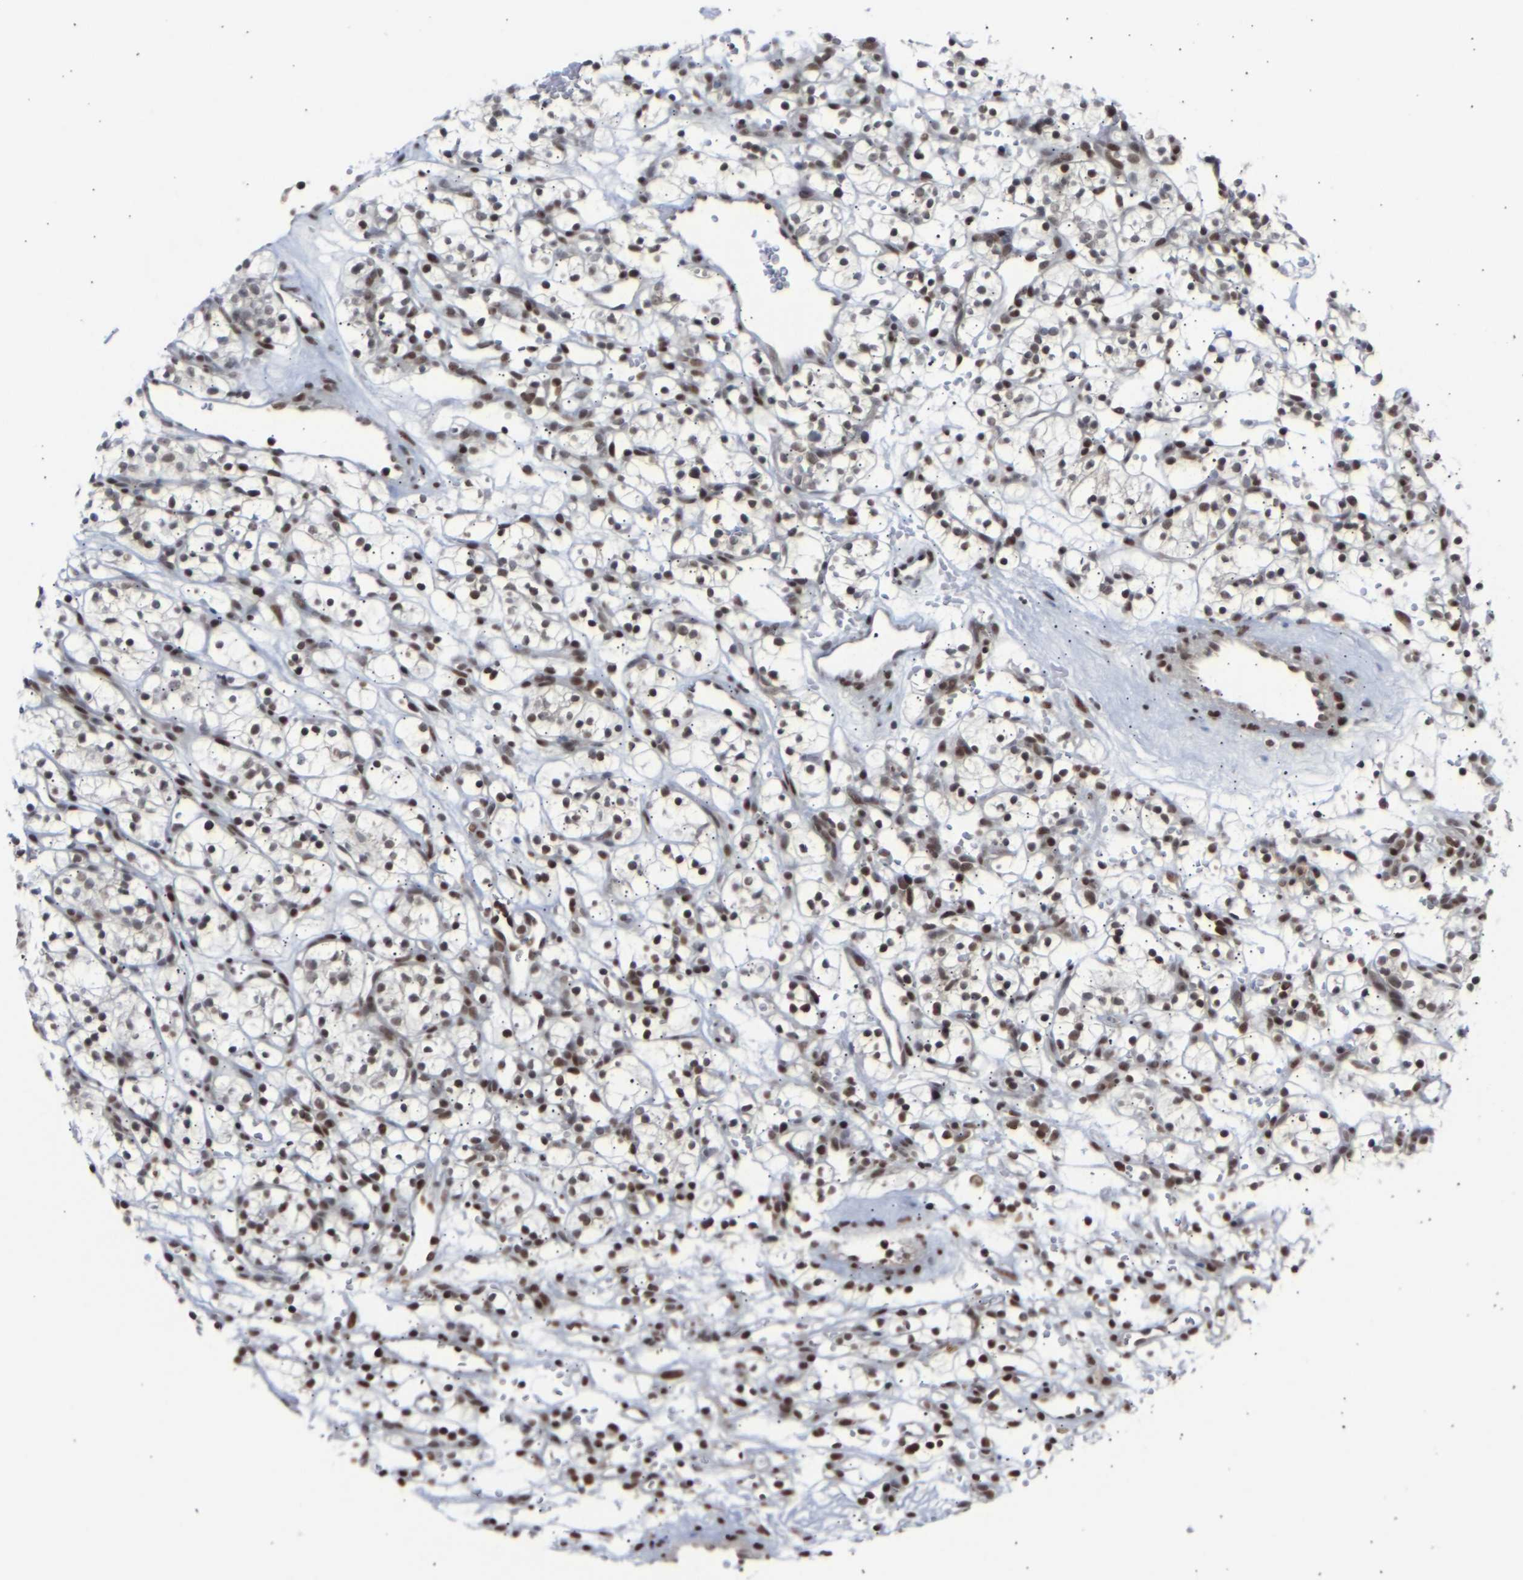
{"staining": {"intensity": "moderate", "quantity": ">75%", "location": "nuclear"}, "tissue": "renal cancer", "cell_type": "Tumor cells", "image_type": "cancer", "snomed": [{"axis": "morphology", "description": "Adenocarcinoma, NOS"}, {"axis": "topography", "description": "Kidney"}], "caption": "Moderate nuclear protein staining is present in about >75% of tumor cells in renal cancer (adenocarcinoma).", "gene": "SSBP2", "patient": {"sex": "female", "age": 57}}